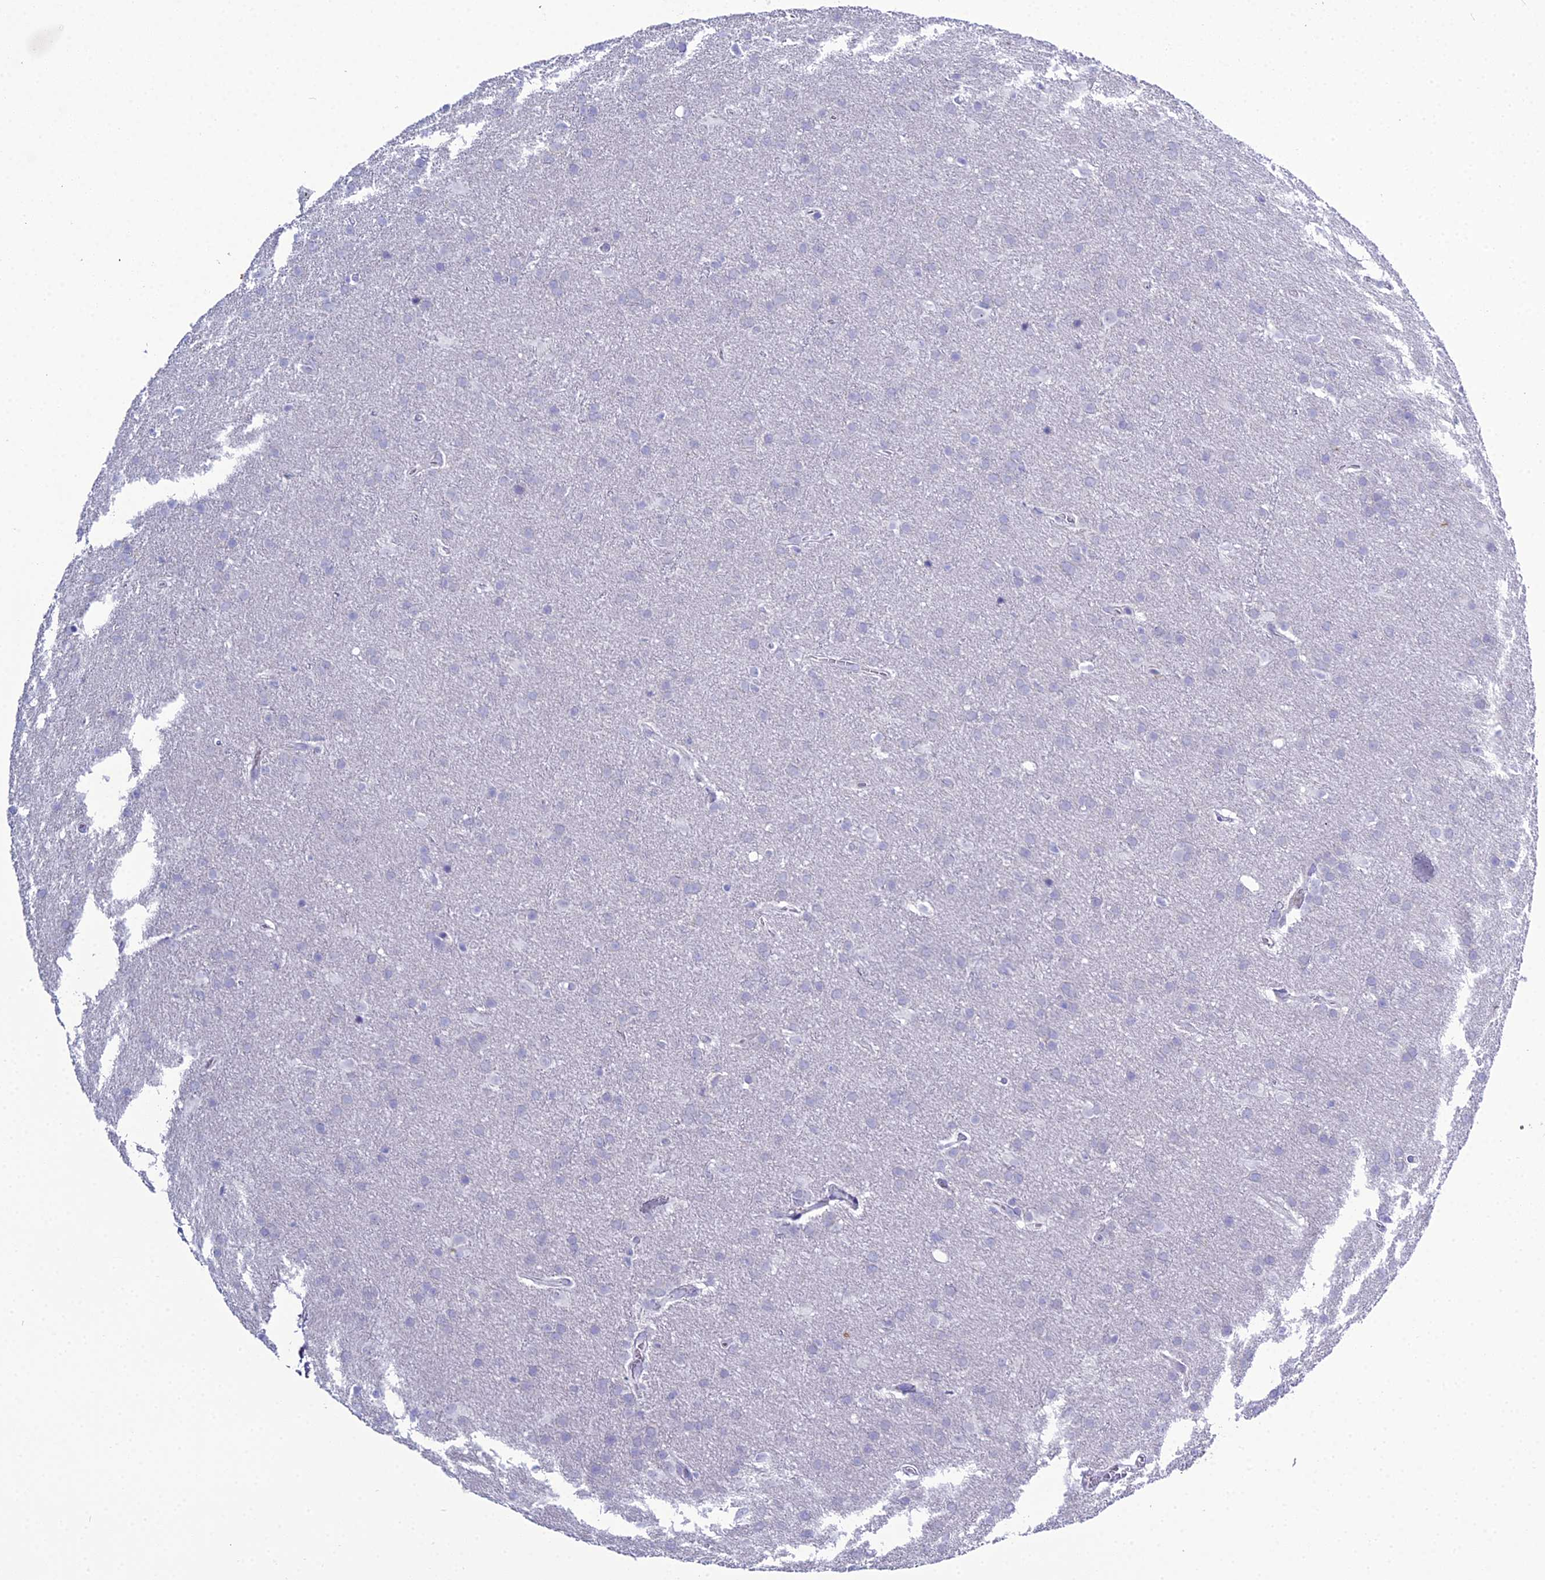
{"staining": {"intensity": "negative", "quantity": "none", "location": "none"}, "tissue": "glioma", "cell_type": "Tumor cells", "image_type": "cancer", "snomed": [{"axis": "morphology", "description": "Glioma, malignant, Low grade"}, {"axis": "topography", "description": "Brain"}], "caption": "Tumor cells are negative for brown protein staining in glioma.", "gene": "ACE", "patient": {"sex": "female", "age": 32}}